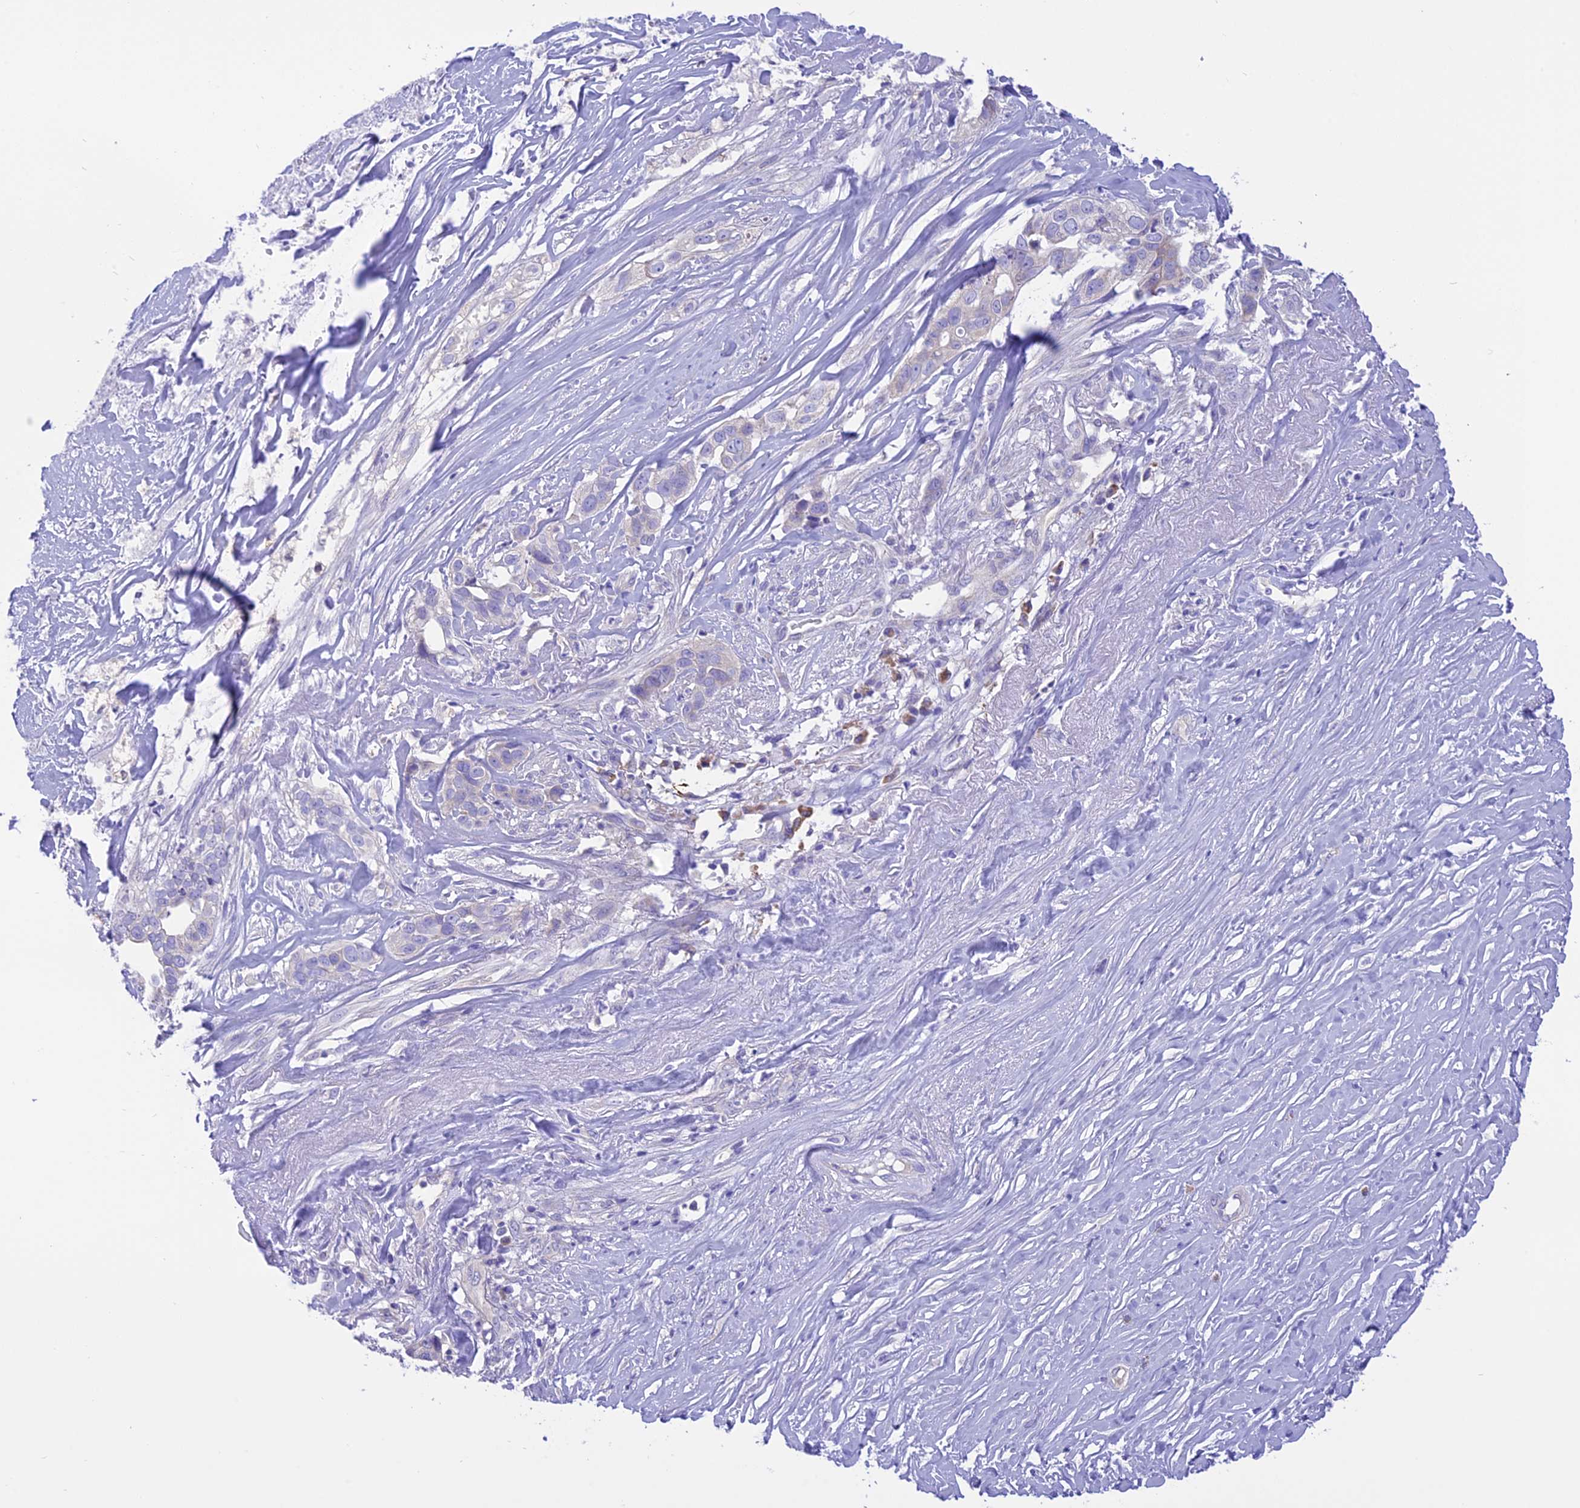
{"staining": {"intensity": "negative", "quantity": "none", "location": "none"}, "tissue": "liver cancer", "cell_type": "Tumor cells", "image_type": "cancer", "snomed": [{"axis": "morphology", "description": "Cholangiocarcinoma"}, {"axis": "topography", "description": "Liver"}], "caption": "IHC of liver cancer shows no staining in tumor cells. (DAB (3,3'-diaminobenzidine) immunohistochemistry (IHC) with hematoxylin counter stain).", "gene": "DCAF16", "patient": {"sex": "female", "age": 79}}